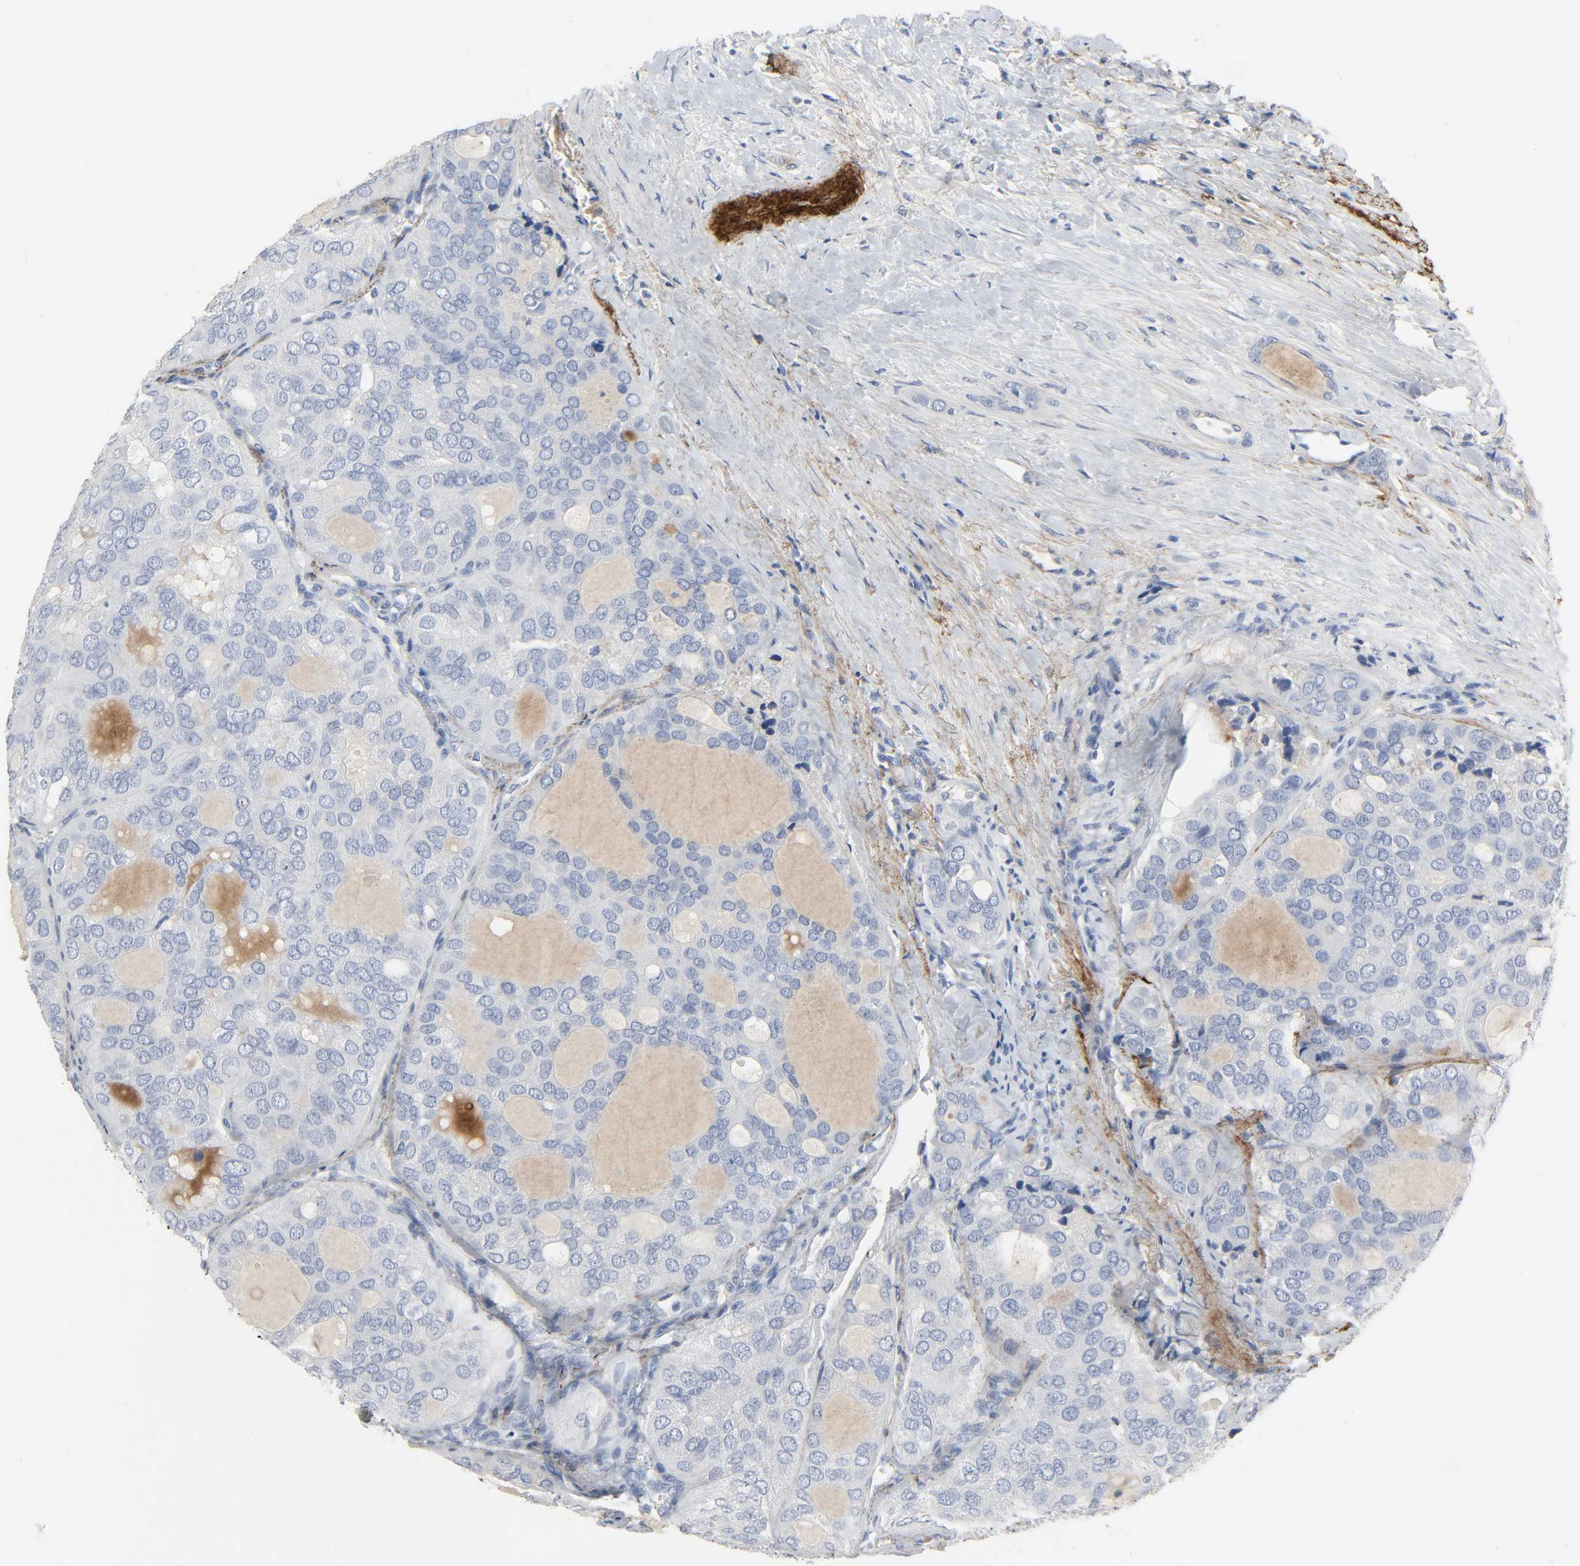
{"staining": {"intensity": "negative", "quantity": "none", "location": "none"}, "tissue": "thyroid cancer", "cell_type": "Tumor cells", "image_type": "cancer", "snomed": [{"axis": "morphology", "description": "Follicular adenoma carcinoma, NOS"}, {"axis": "topography", "description": "Thyroid gland"}], "caption": "IHC micrograph of neoplastic tissue: human follicular adenoma carcinoma (thyroid) stained with DAB (3,3'-diaminobenzidine) demonstrates no significant protein positivity in tumor cells.", "gene": "FBLN5", "patient": {"sex": "male", "age": 75}}